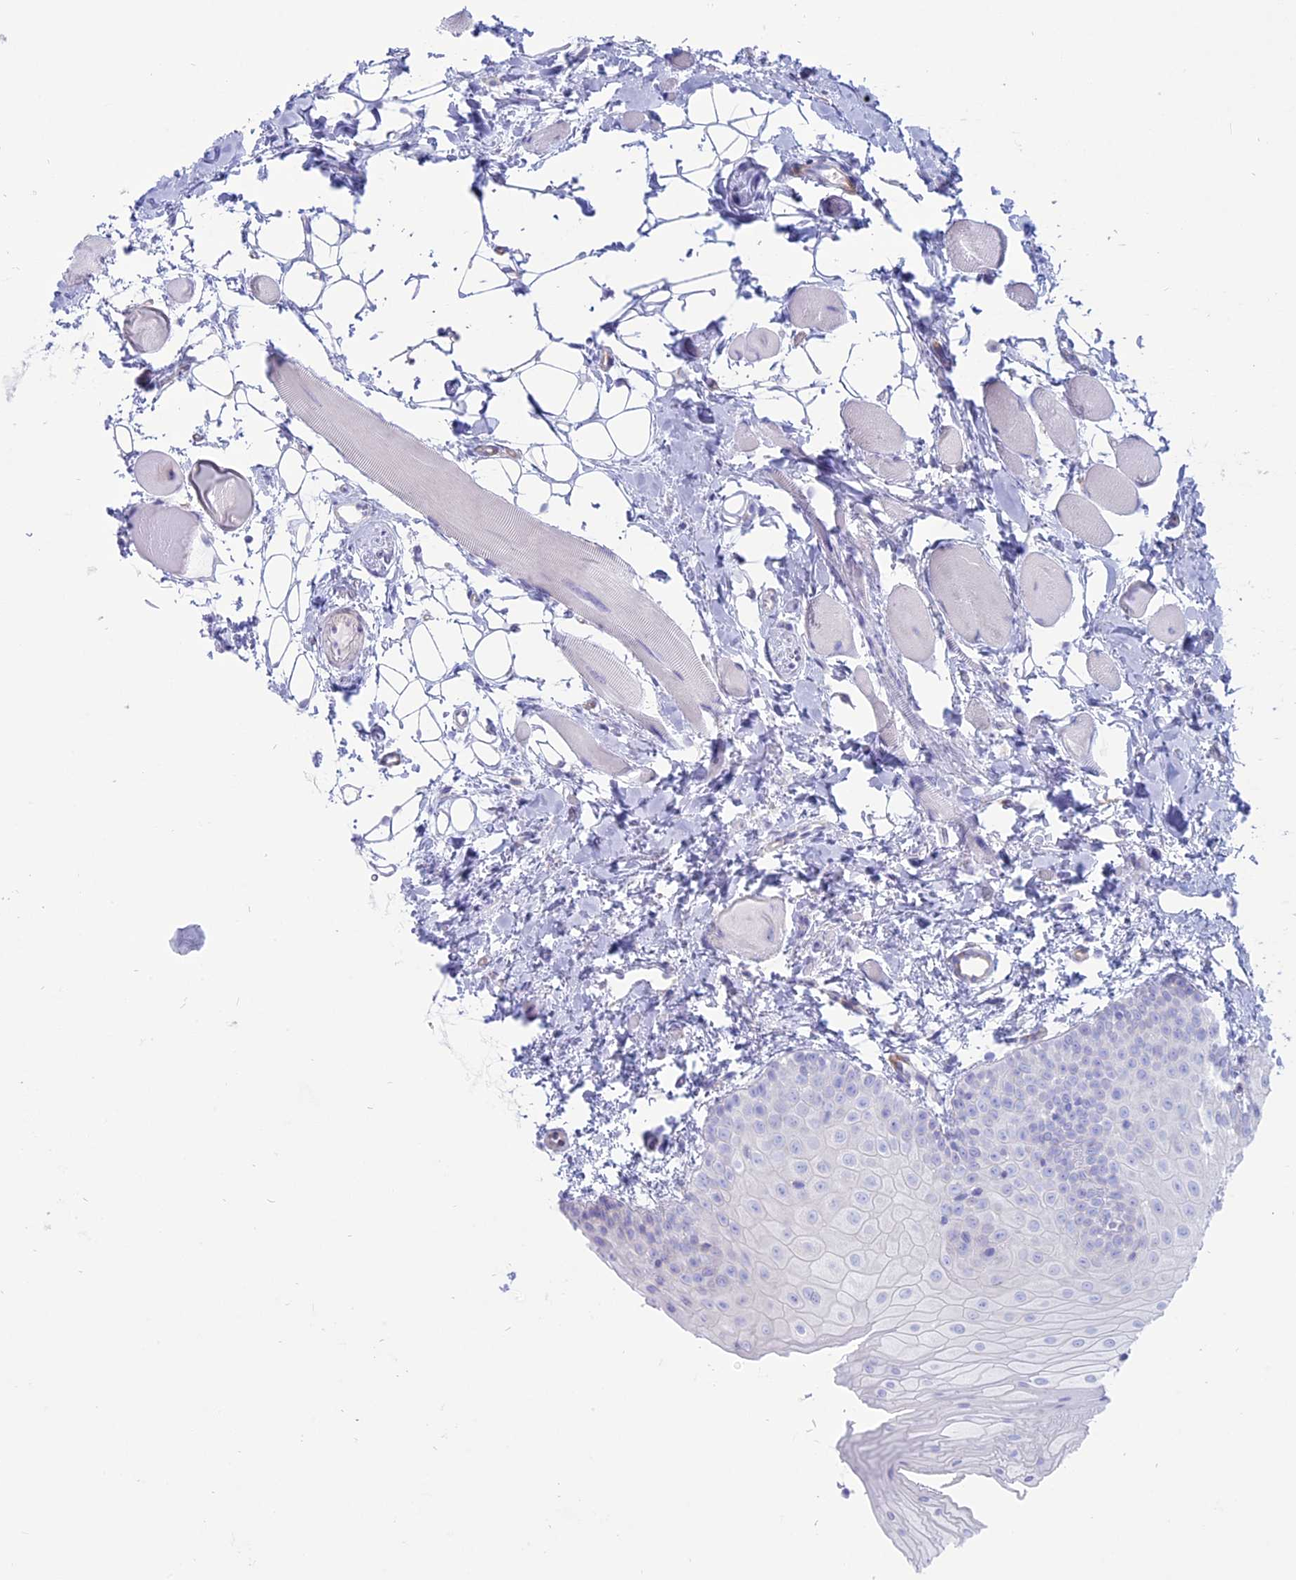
{"staining": {"intensity": "negative", "quantity": "none", "location": "none"}, "tissue": "oral mucosa", "cell_type": "Squamous epithelial cells", "image_type": "normal", "snomed": [{"axis": "morphology", "description": "Normal tissue, NOS"}, {"axis": "topography", "description": "Oral tissue"}], "caption": "This is an immunohistochemistry photomicrograph of normal human oral mucosa. There is no staining in squamous epithelial cells.", "gene": "OR2AE1", "patient": {"sex": "male", "age": 28}}